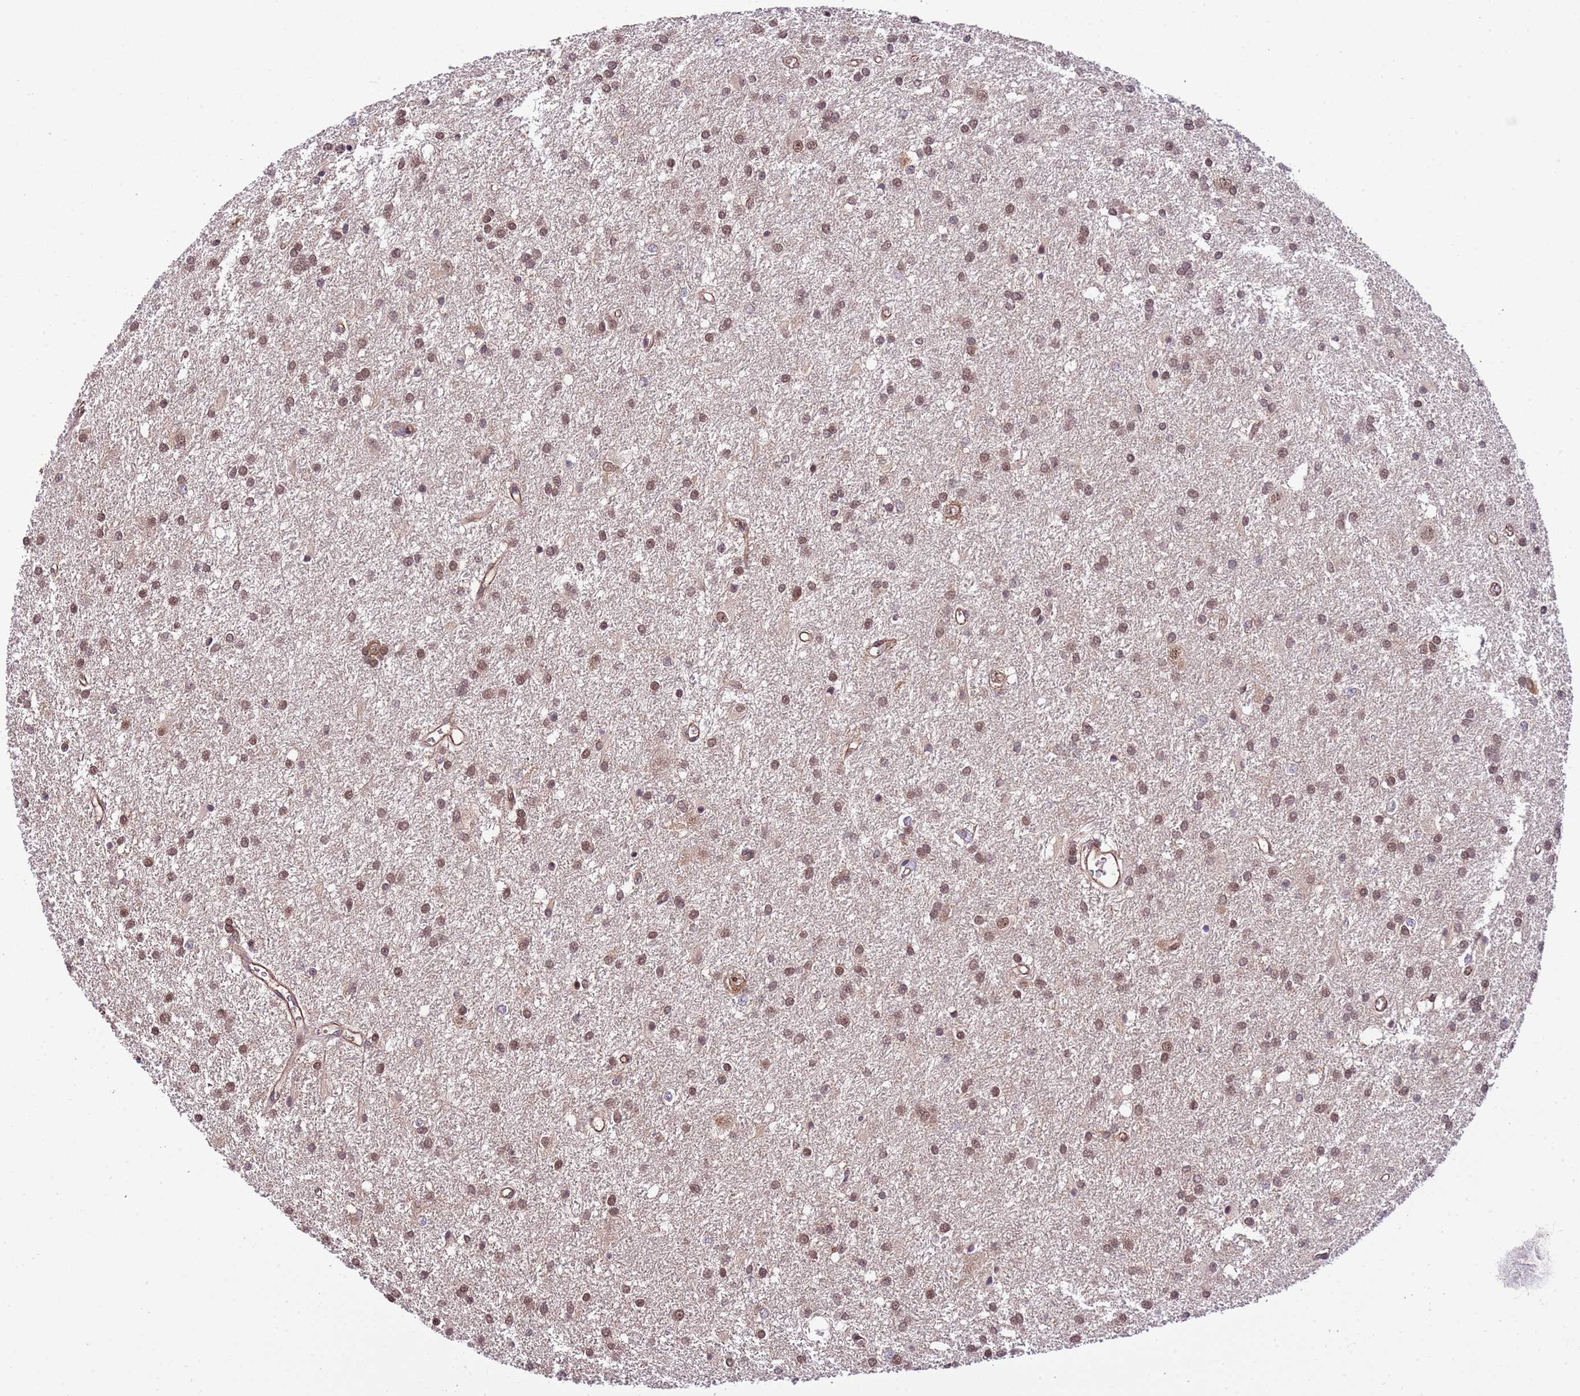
{"staining": {"intensity": "moderate", "quantity": ">75%", "location": "cytoplasmic/membranous,nuclear"}, "tissue": "glioma", "cell_type": "Tumor cells", "image_type": "cancer", "snomed": [{"axis": "morphology", "description": "Glioma, malignant, High grade"}, {"axis": "topography", "description": "Brain"}], "caption": "Protein staining of glioma tissue shows moderate cytoplasmic/membranous and nuclear staining in approximately >75% of tumor cells.", "gene": "DONSON", "patient": {"sex": "female", "age": 50}}